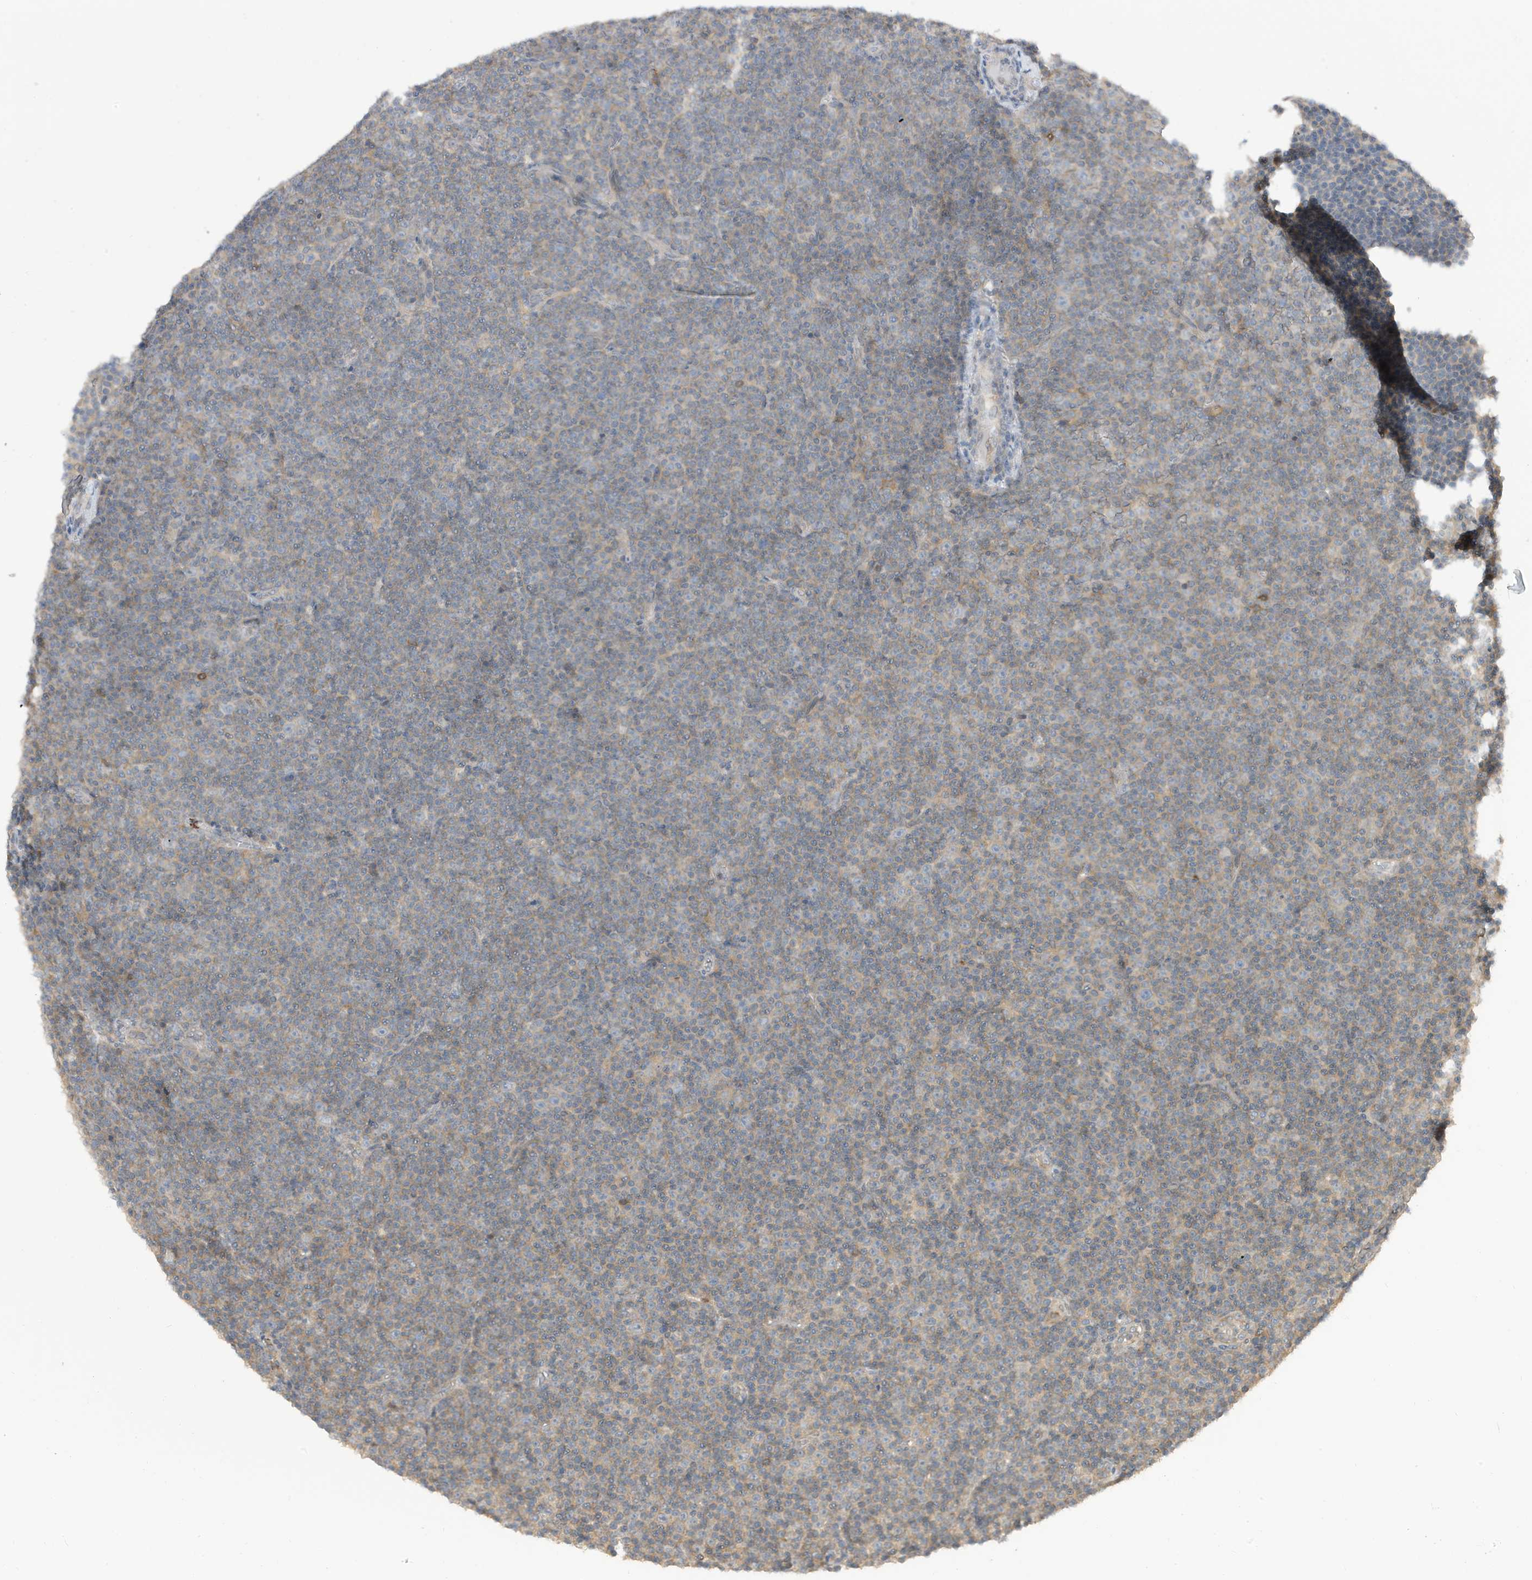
{"staining": {"intensity": "negative", "quantity": "none", "location": "none"}, "tissue": "lymphoma", "cell_type": "Tumor cells", "image_type": "cancer", "snomed": [{"axis": "morphology", "description": "Malignant lymphoma, non-Hodgkin's type, Low grade"}, {"axis": "topography", "description": "Lymph node"}], "caption": "Immunohistochemistry (IHC) micrograph of neoplastic tissue: low-grade malignant lymphoma, non-Hodgkin's type stained with DAB shows no significant protein positivity in tumor cells. (Stains: DAB immunohistochemistry with hematoxylin counter stain, Microscopy: brightfield microscopy at high magnification).", "gene": "TAB3", "patient": {"sex": "female", "age": 67}}